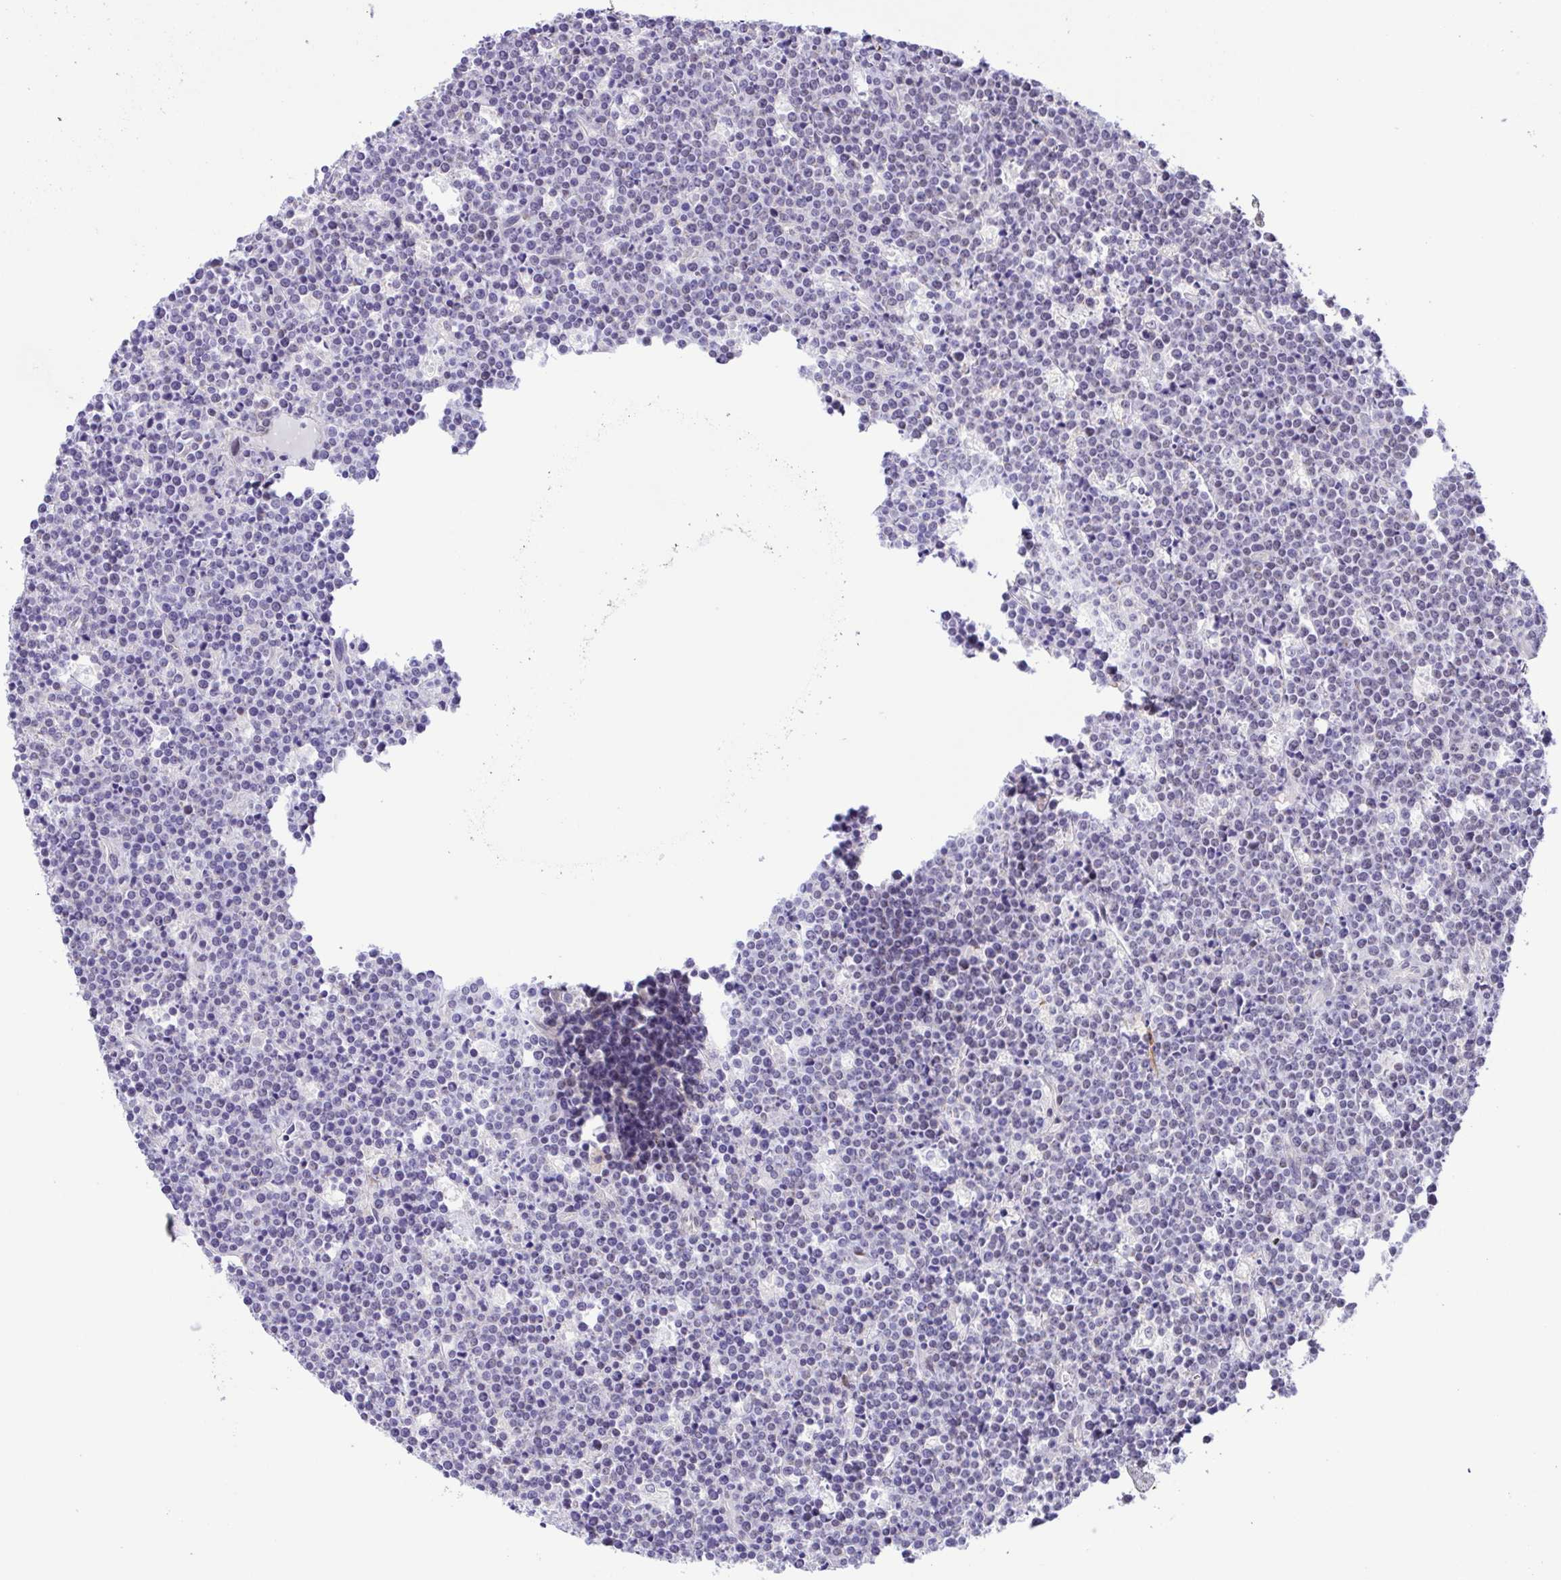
{"staining": {"intensity": "negative", "quantity": "none", "location": "none"}, "tissue": "lymphoma", "cell_type": "Tumor cells", "image_type": "cancer", "snomed": [{"axis": "morphology", "description": "Malignant lymphoma, non-Hodgkin's type, High grade"}, {"axis": "topography", "description": "Ovary"}], "caption": "High power microscopy photomicrograph of an immunohistochemistry (IHC) micrograph of lymphoma, revealing no significant positivity in tumor cells.", "gene": "DCLK2", "patient": {"sex": "female", "age": 56}}